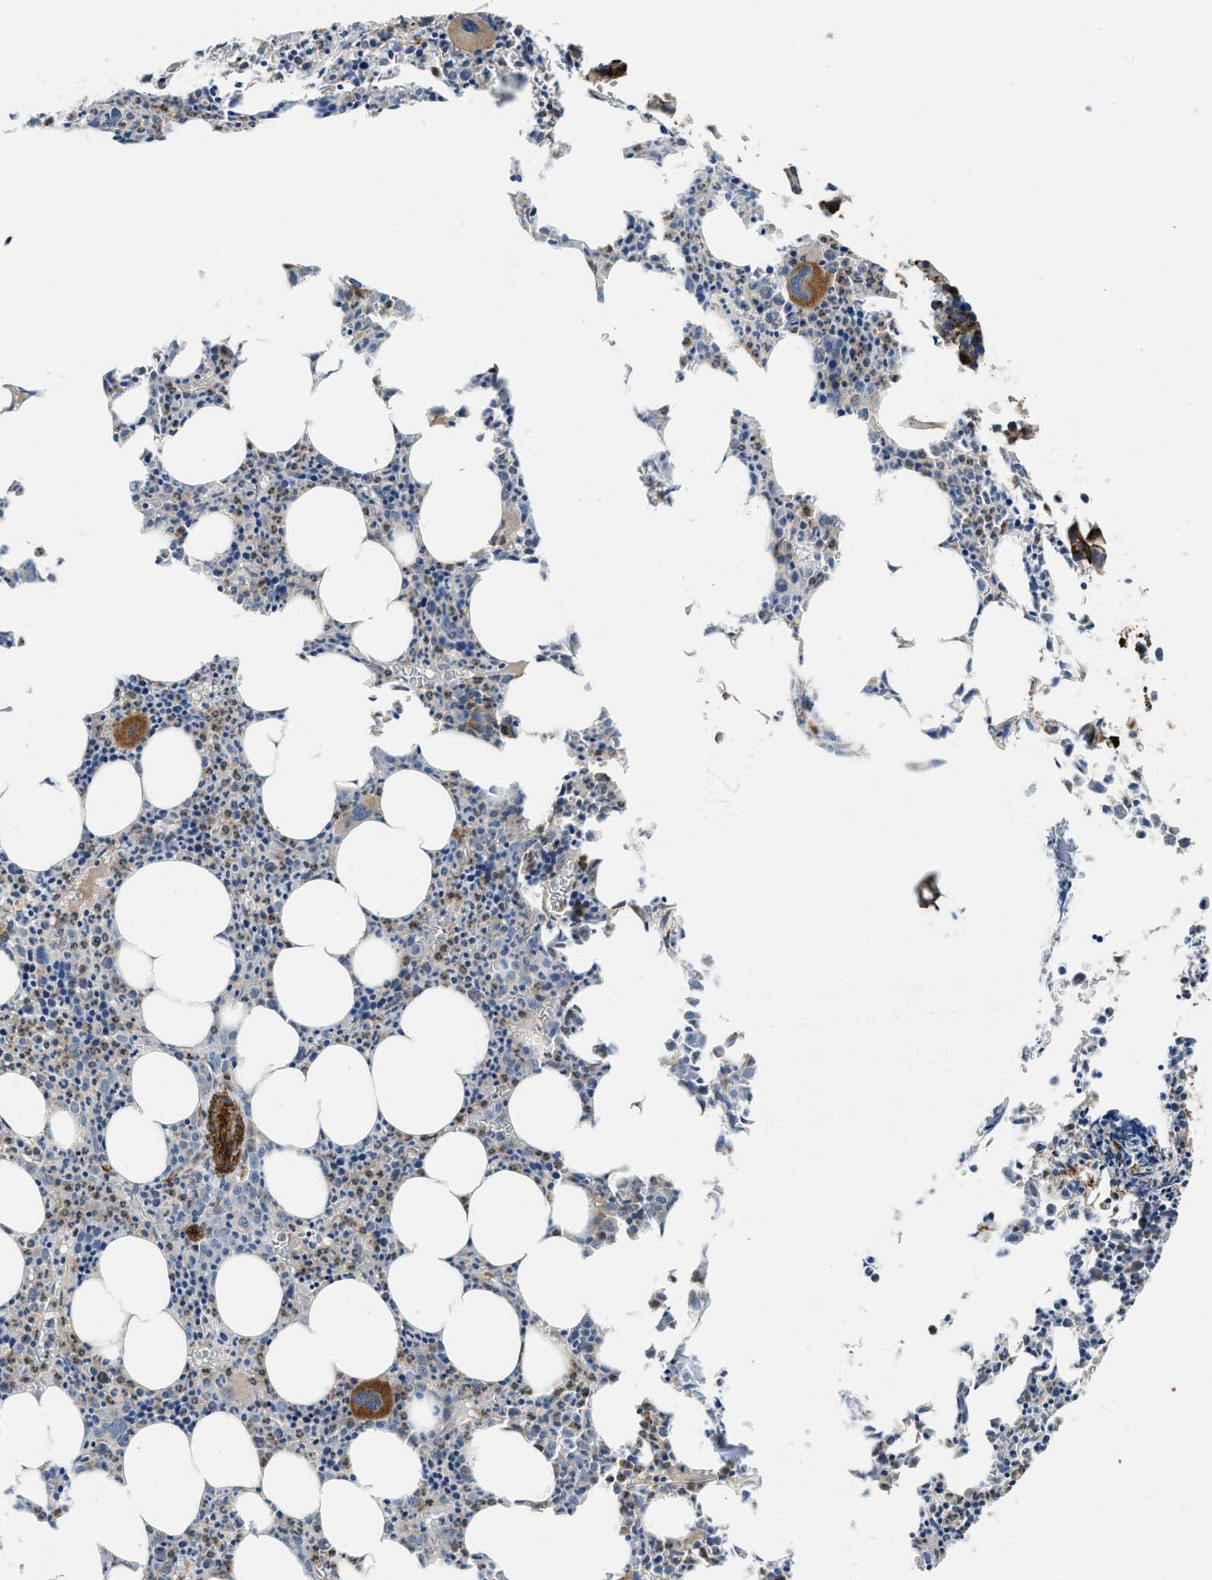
{"staining": {"intensity": "strong", "quantity": "<25%", "location": "cytoplasmic/membranous"}, "tissue": "bone marrow", "cell_type": "Hematopoietic cells", "image_type": "normal", "snomed": [{"axis": "morphology", "description": "Normal tissue, NOS"}, {"axis": "morphology", "description": "Inflammation, NOS"}, {"axis": "topography", "description": "Bone marrow"}], "caption": "DAB (3,3'-diaminobenzidine) immunohistochemical staining of unremarkable human bone marrow demonstrates strong cytoplasmic/membranous protein positivity in about <25% of hematopoietic cells. The staining is performed using DAB (3,3'-diaminobenzidine) brown chromogen to label protein expression. The nuclei are counter-stained blue using hematoxylin.", "gene": "GSDME", "patient": {"sex": "female", "age": 40}}